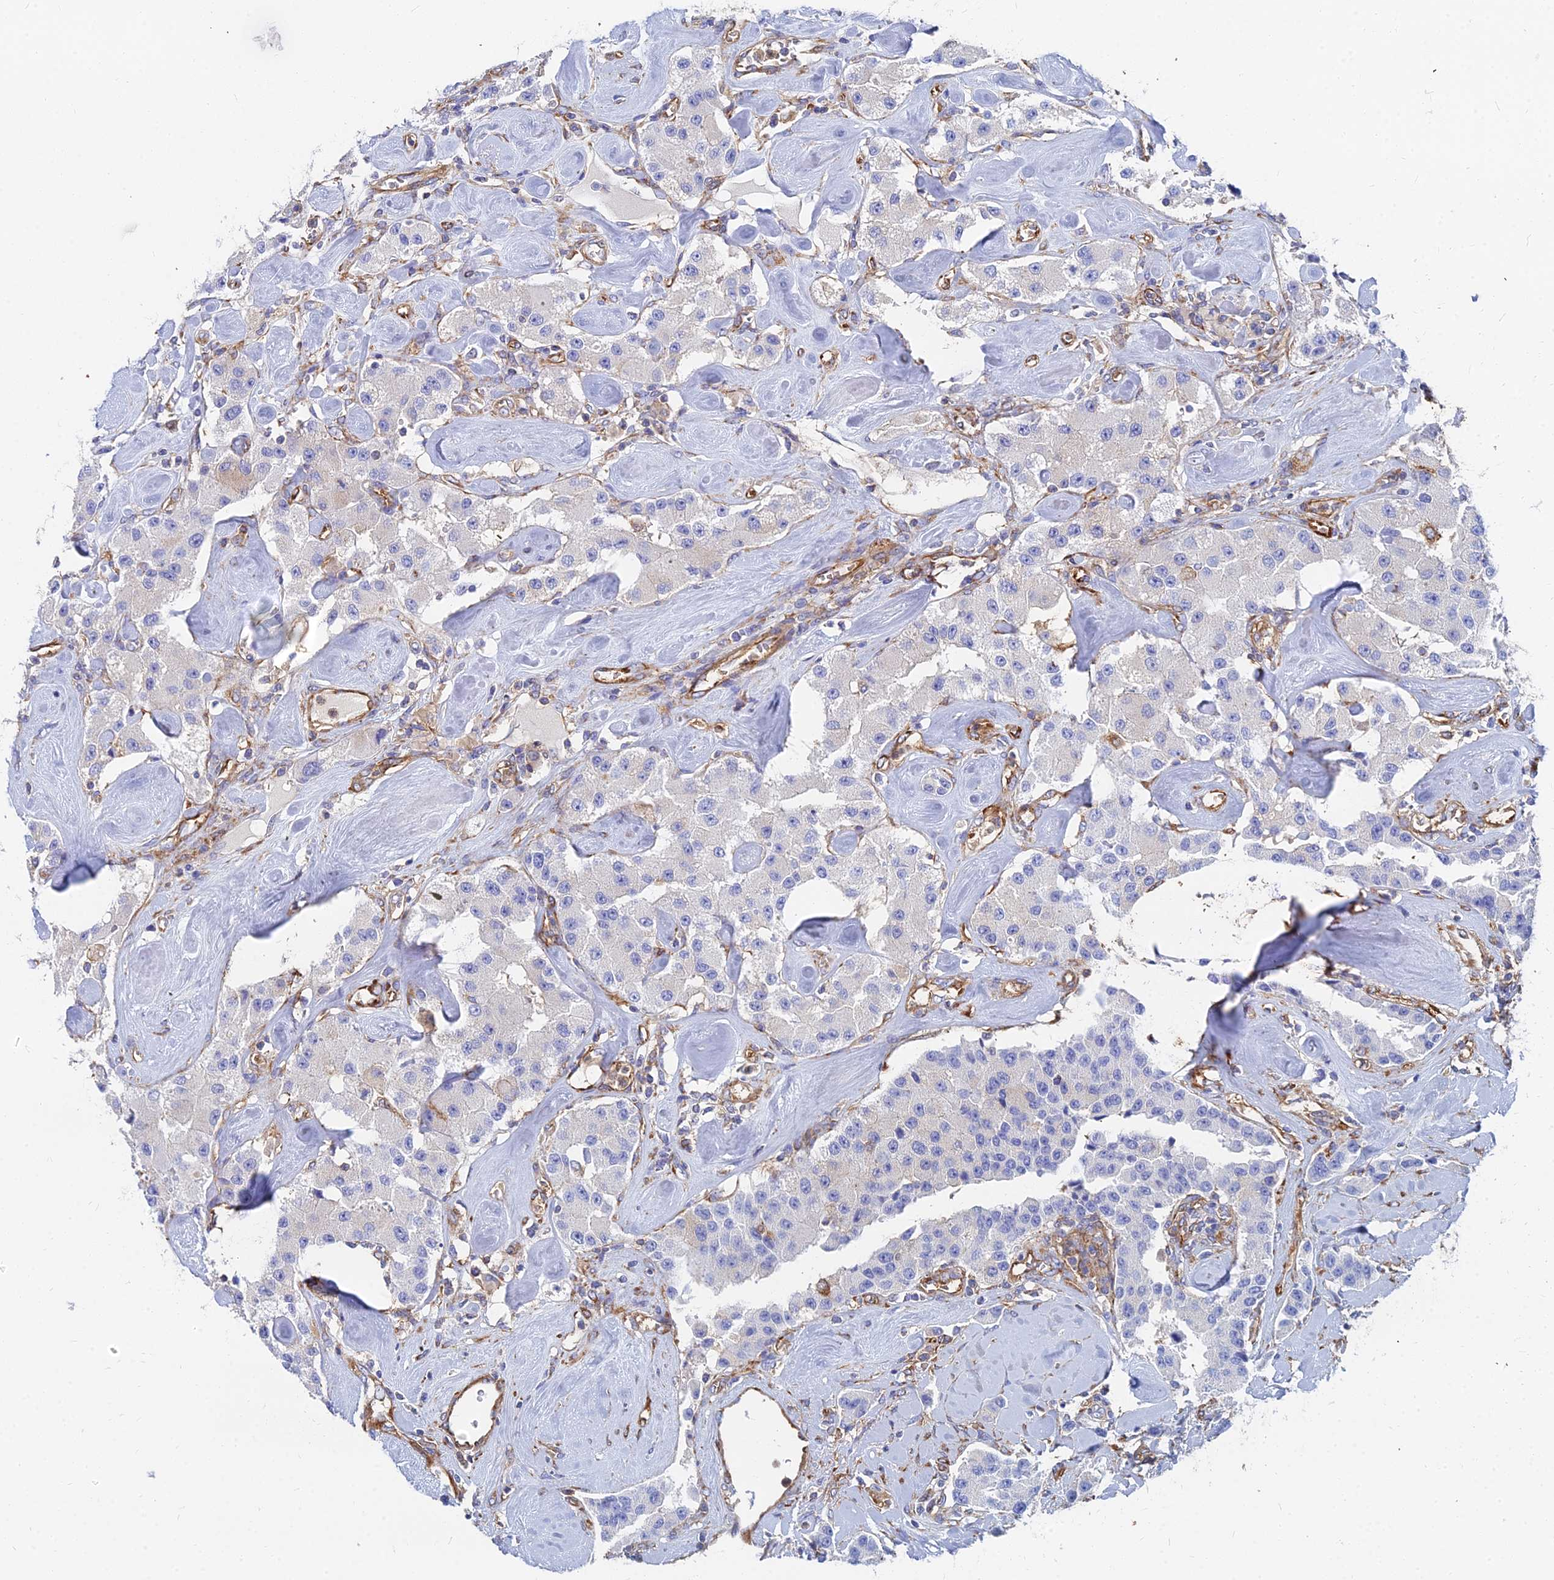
{"staining": {"intensity": "negative", "quantity": "none", "location": "none"}, "tissue": "carcinoid", "cell_type": "Tumor cells", "image_type": "cancer", "snomed": [{"axis": "morphology", "description": "Carcinoid, malignant, NOS"}, {"axis": "topography", "description": "Pancreas"}], "caption": "Tumor cells are negative for protein expression in human malignant carcinoid. (DAB IHC, high magnification).", "gene": "GPR42", "patient": {"sex": "male", "age": 41}}